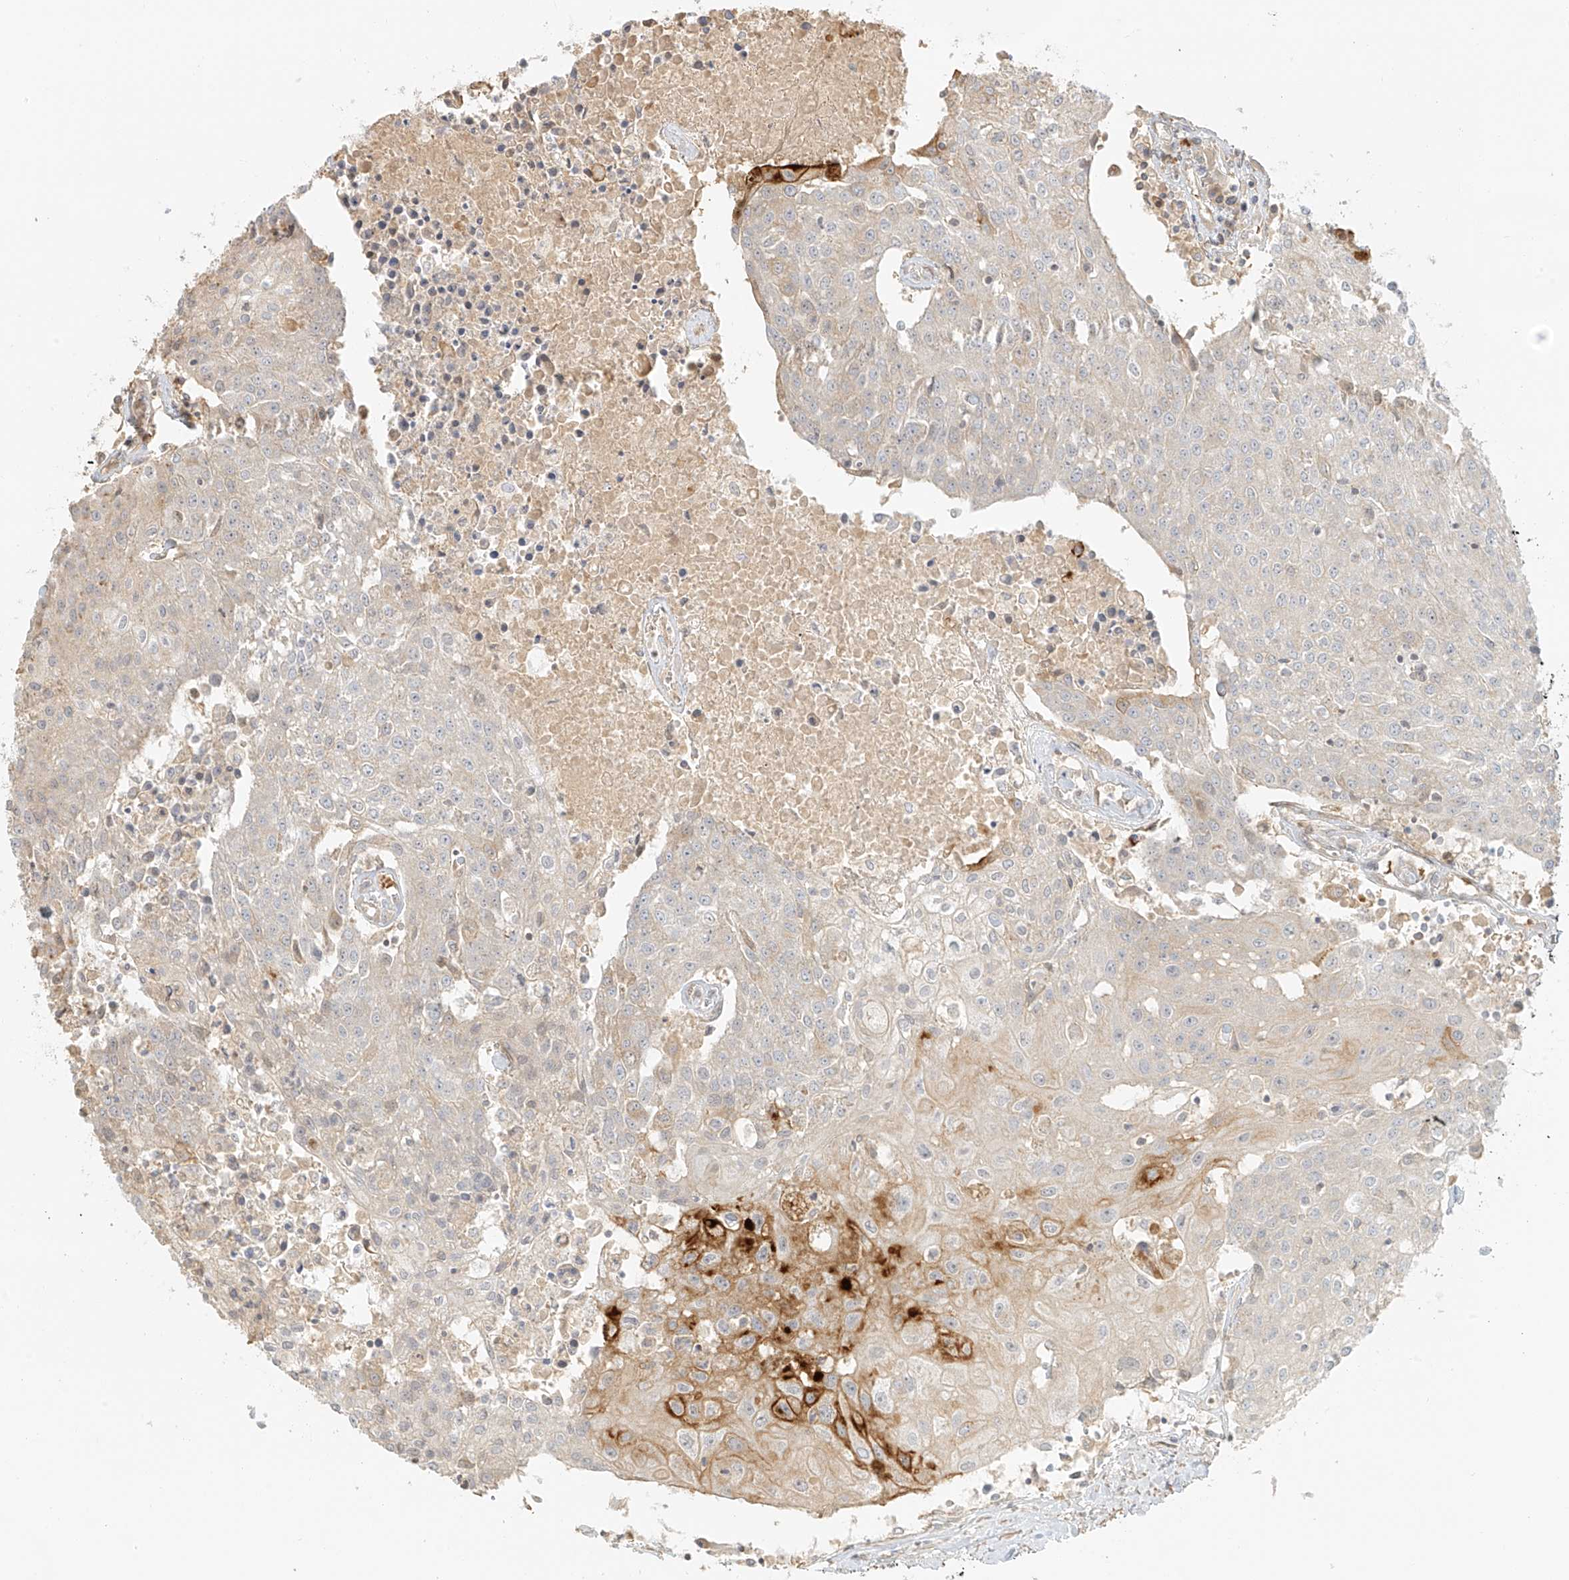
{"staining": {"intensity": "moderate", "quantity": "<25%", "location": "cytoplasmic/membranous"}, "tissue": "urothelial cancer", "cell_type": "Tumor cells", "image_type": "cancer", "snomed": [{"axis": "morphology", "description": "Urothelial carcinoma, High grade"}, {"axis": "topography", "description": "Urinary bladder"}], "caption": "DAB (3,3'-diaminobenzidine) immunohistochemical staining of human high-grade urothelial carcinoma reveals moderate cytoplasmic/membranous protein positivity in approximately <25% of tumor cells.", "gene": "UPK1B", "patient": {"sex": "female", "age": 85}}